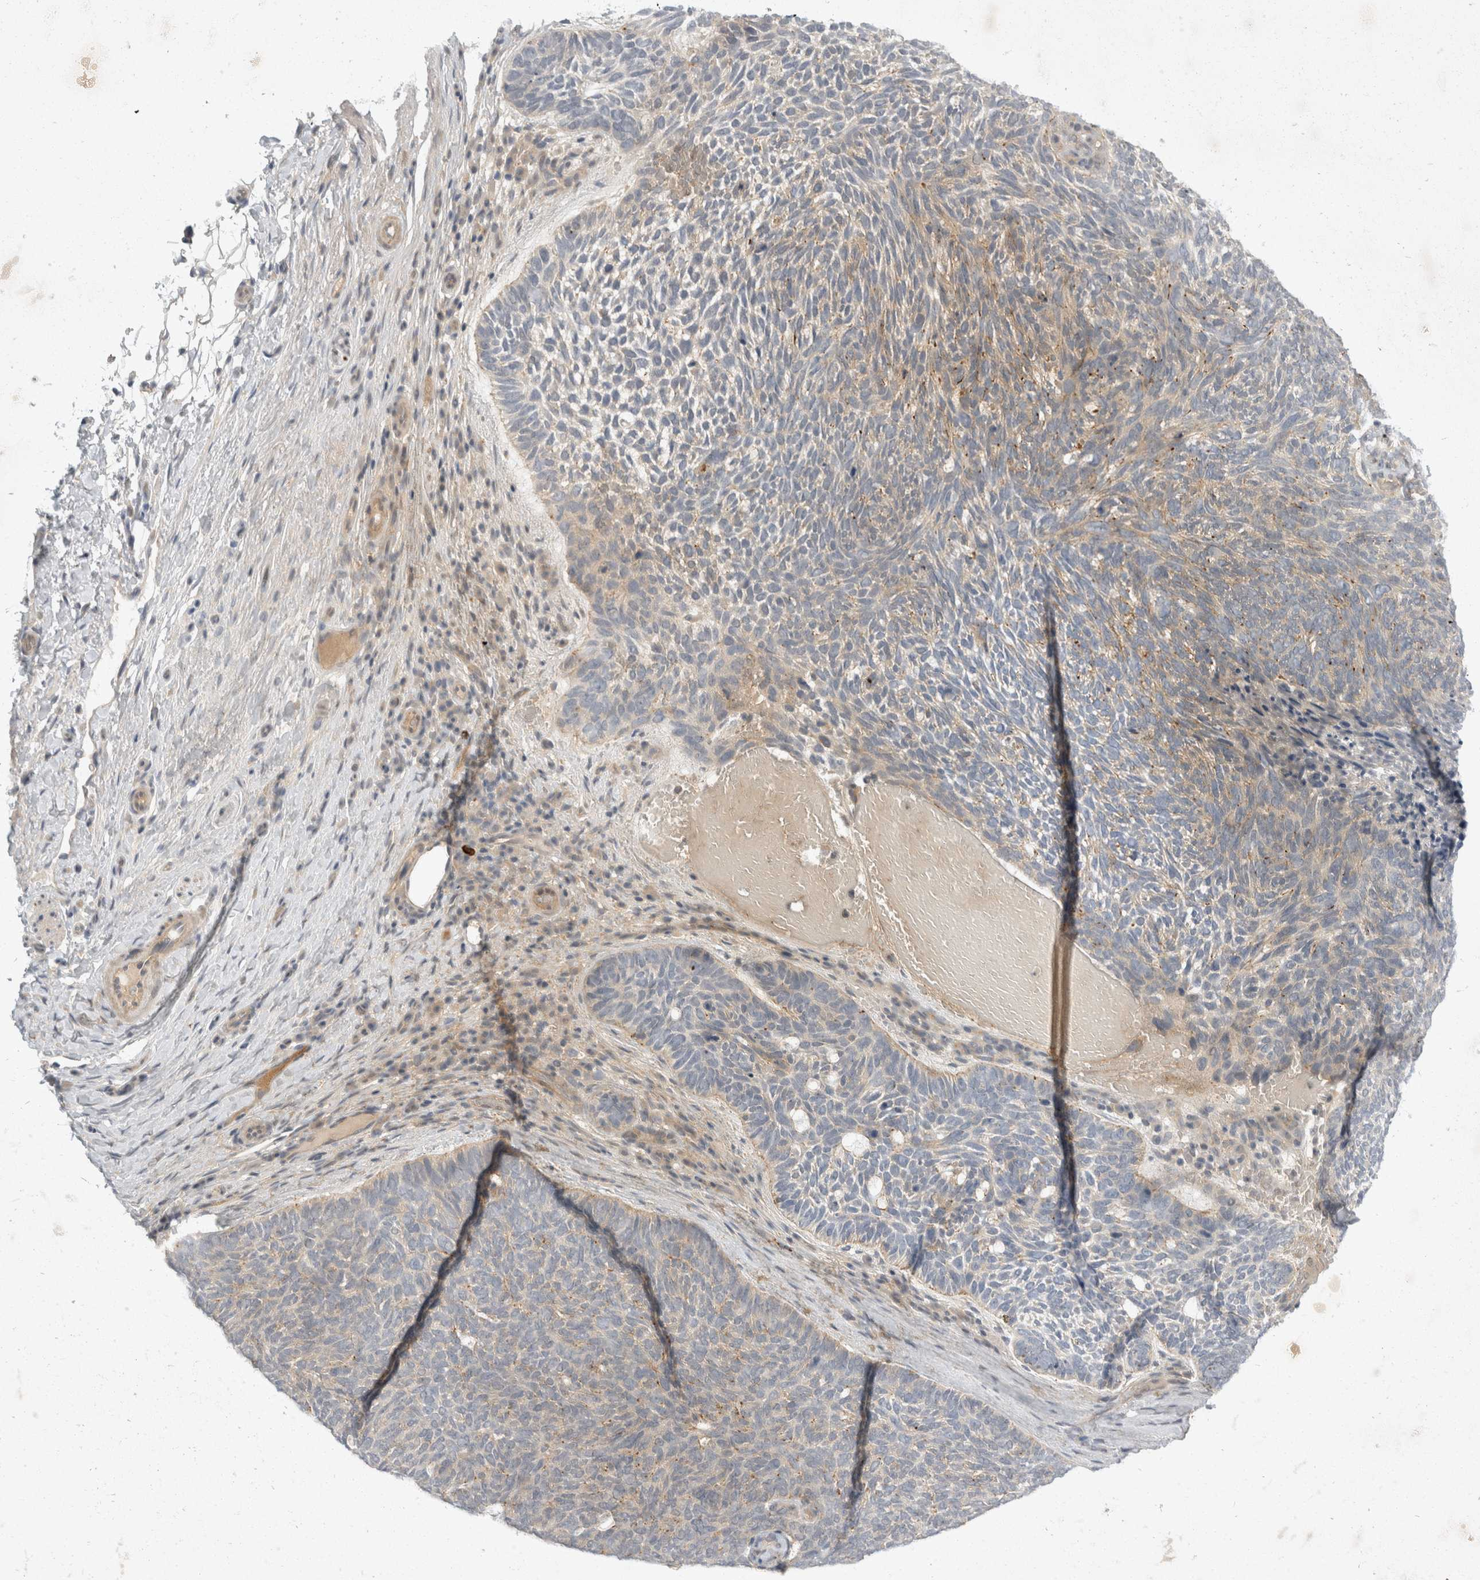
{"staining": {"intensity": "weak", "quantity": "<25%", "location": "cytoplasmic/membranous"}, "tissue": "skin cancer", "cell_type": "Tumor cells", "image_type": "cancer", "snomed": [{"axis": "morphology", "description": "Basal cell carcinoma"}, {"axis": "topography", "description": "Skin"}], "caption": "High magnification brightfield microscopy of skin cancer stained with DAB (3,3'-diaminobenzidine) (brown) and counterstained with hematoxylin (blue): tumor cells show no significant positivity.", "gene": "TOM1L2", "patient": {"sex": "female", "age": 85}}